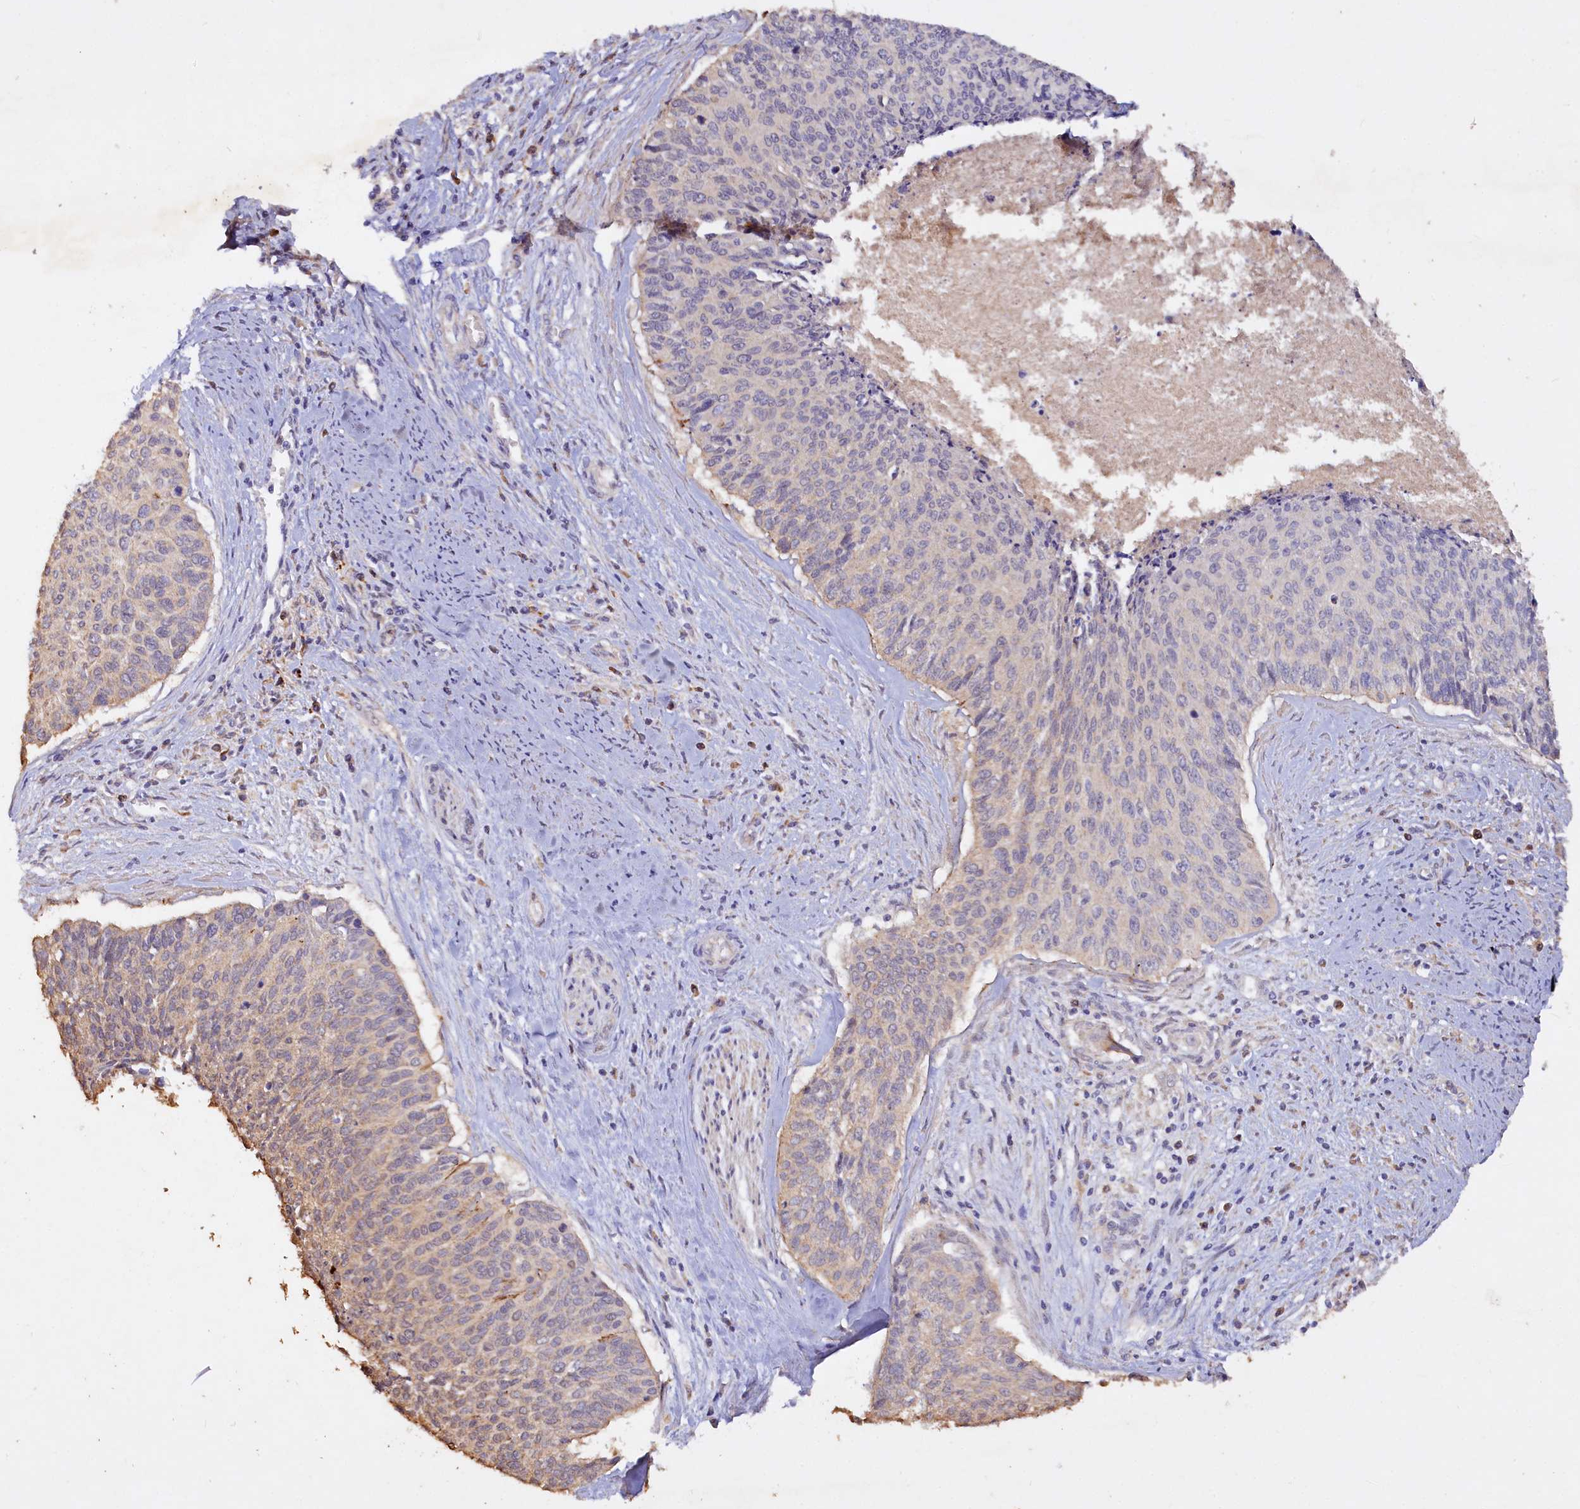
{"staining": {"intensity": "negative", "quantity": "none", "location": "none"}, "tissue": "cervical cancer", "cell_type": "Tumor cells", "image_type": "cancer", "snomed": [{"axis": "morphology", "description": "Squamous cell carcinoma, NOS"}, {"axis": "topography", "description": "Cervix"}], "caption": "This is an IHC histopathology image of human squamous cell carcinoma (cervical). There is no expression in tumor cells.", "gene": "ETFBKMT", "patient": {"sex": "female", "age": 55}}